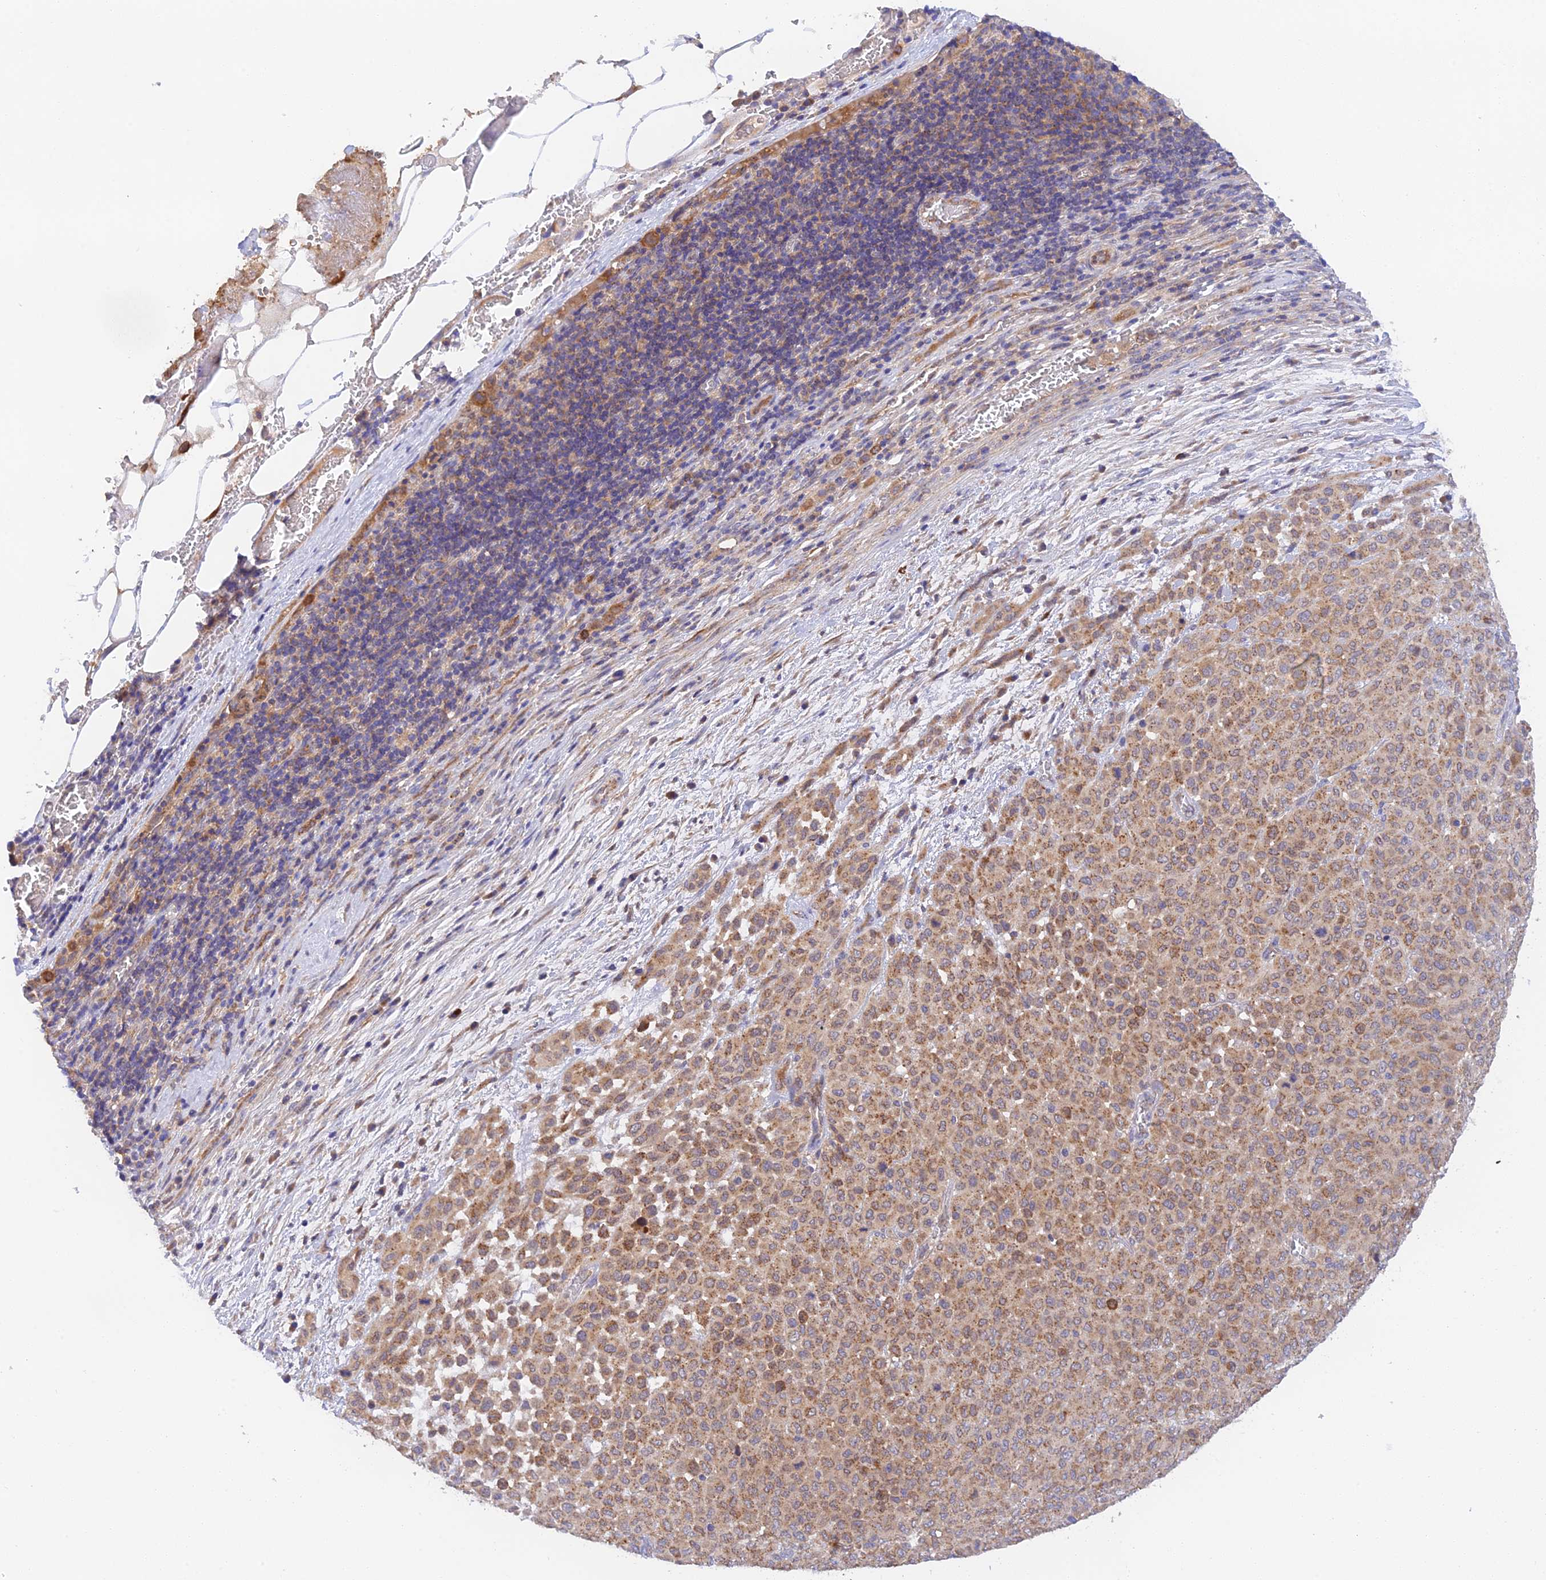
{"staining": {"intensity": "moderate", "quantity": ">75%", "location": "cytoplasmic/membranous"}, "tissue": "melanoma", "cell_type": "Tumor cells", "image_type": "cancer", "snomed": [{"axis": "morphology", "description": "Malignant melanoma, Metastatic site"}, {"axis": "topography", "description": "Skin"}], "caption": "The image reveals immunohistochemical staining of melanoma. There is moderate cytoplasmic/membranous staining is seen in approximately >75% of tumor cells. (DAB (3,3'-diaminobenzidine) = brown stain, brightfield microscopy at high magnification).", "gene": "RANBP6", "patient": {"sex": "female", "age": 81}}